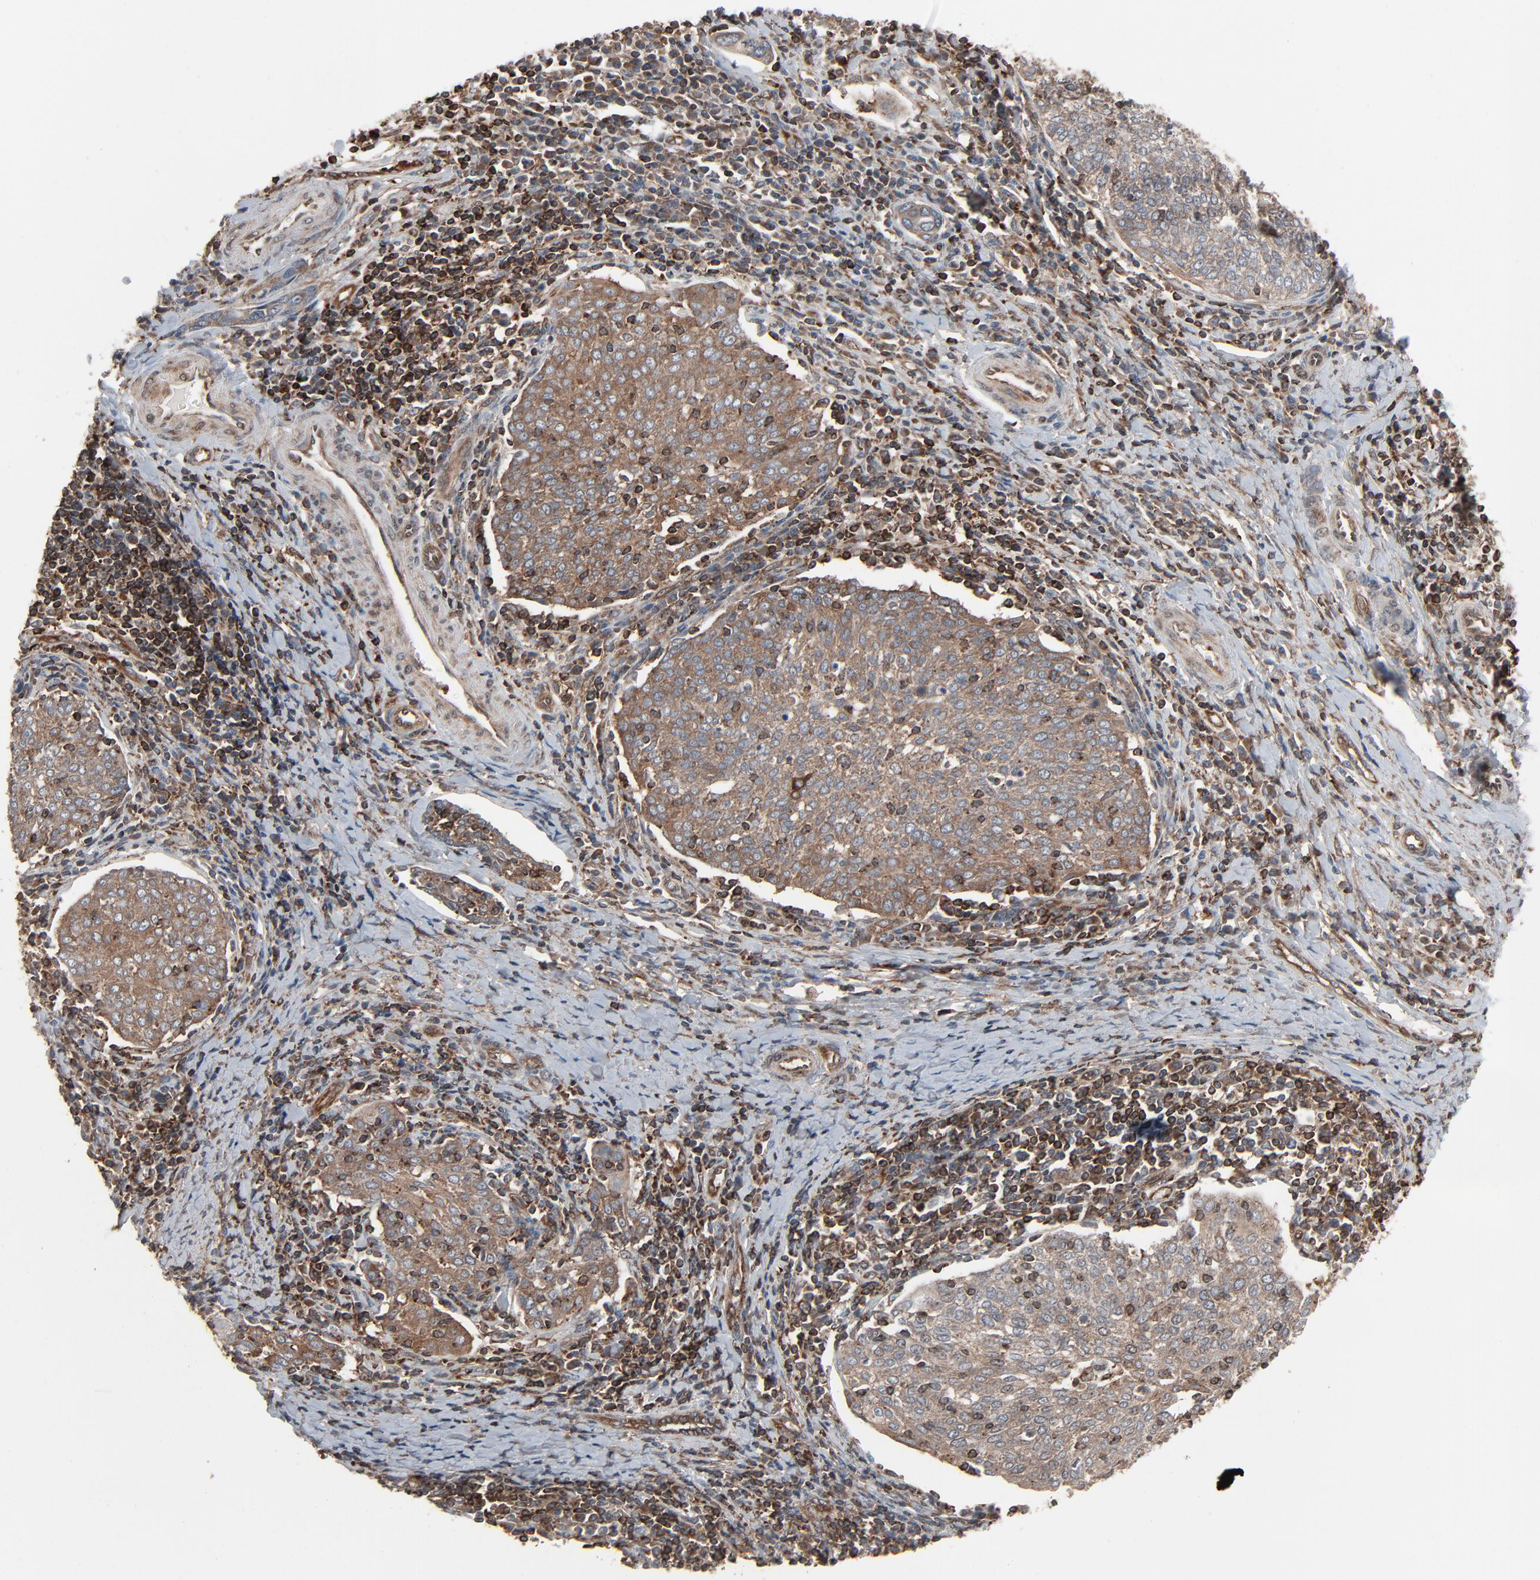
{"staining": {"intensity": "weak", "quantity": ">75%", "location": "cytoplasmic/membranous"}, "tissue": "cervical cancer", "cell_type": "Tumor cells", "image_type": "cancer", "snomed": [{"axis": "morphology", "description": "Squamous cell carcinoma, NOS"}, {"axis": "topography", "description": "Cervix"}], "caption": "There is low levels of weak cytoplasmic/membranous staining in tumor cells of cervical squamous cell carcinoma, as demonstrated by immunohistochemical staining (brown color).", "gene": "OPTN", "patient": {"sex": "female", "age": 40}}